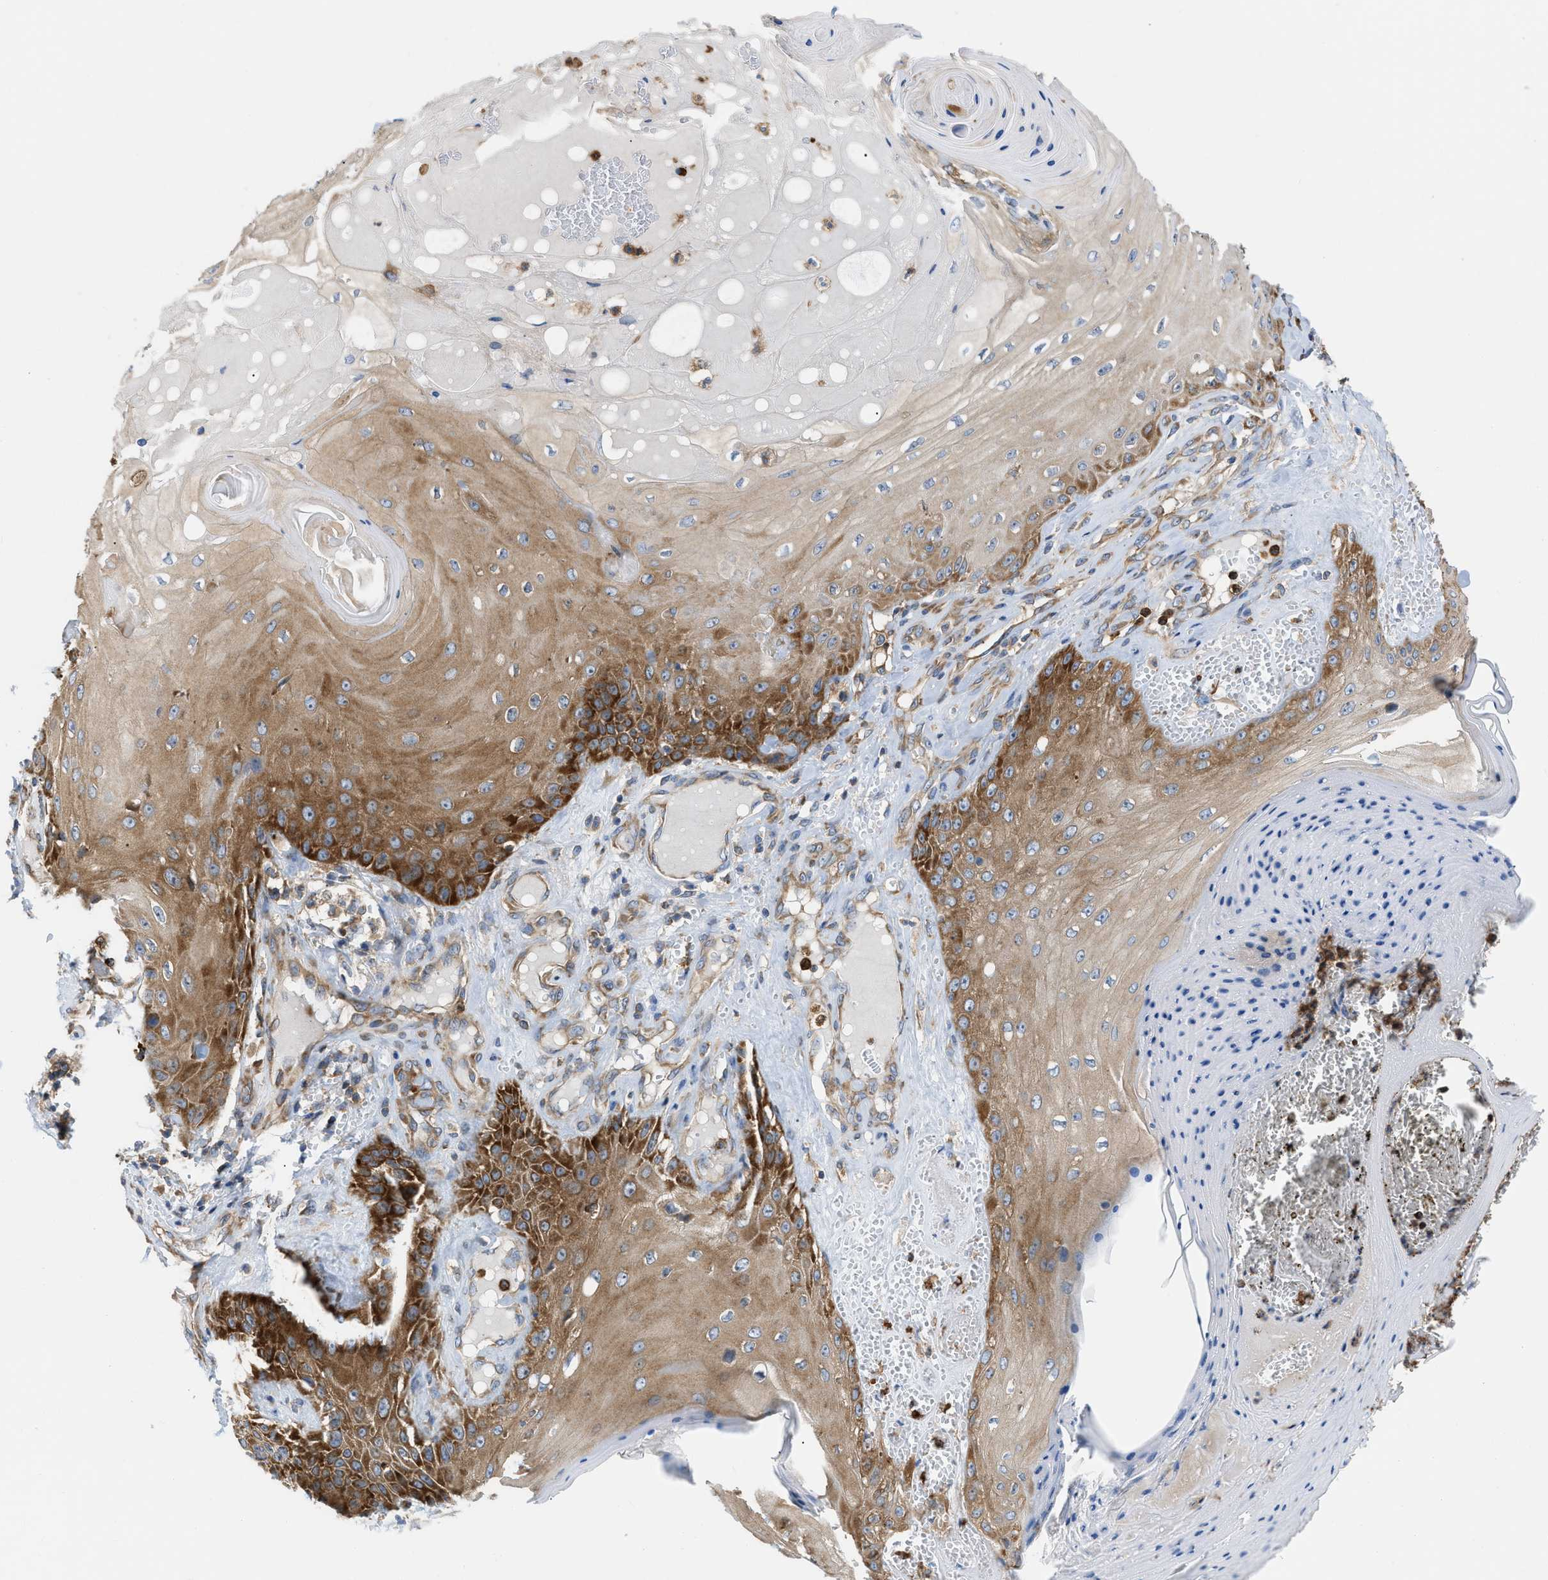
{"staining": {"intensity": "moderate", "quantity": "25%-75%", "location": "cytoplasmic/membranous"}, "tissue": "skin cancer", "cell_type": "Tumor cells", "image_type": "cancer", "snomed": [{"axis": "morphology", "description": "Squamous cell carcinoma, NOS"}, {"axis": "topography", "description": "Skin"}], "caption": "Protein expression analysis of human skin cancer reveals moderate cytoplasmic/membranous staining in about 25%-75% of tumor cells.", "gene": "GPAT4", "patient": {"sex": "male", "age": 74}}